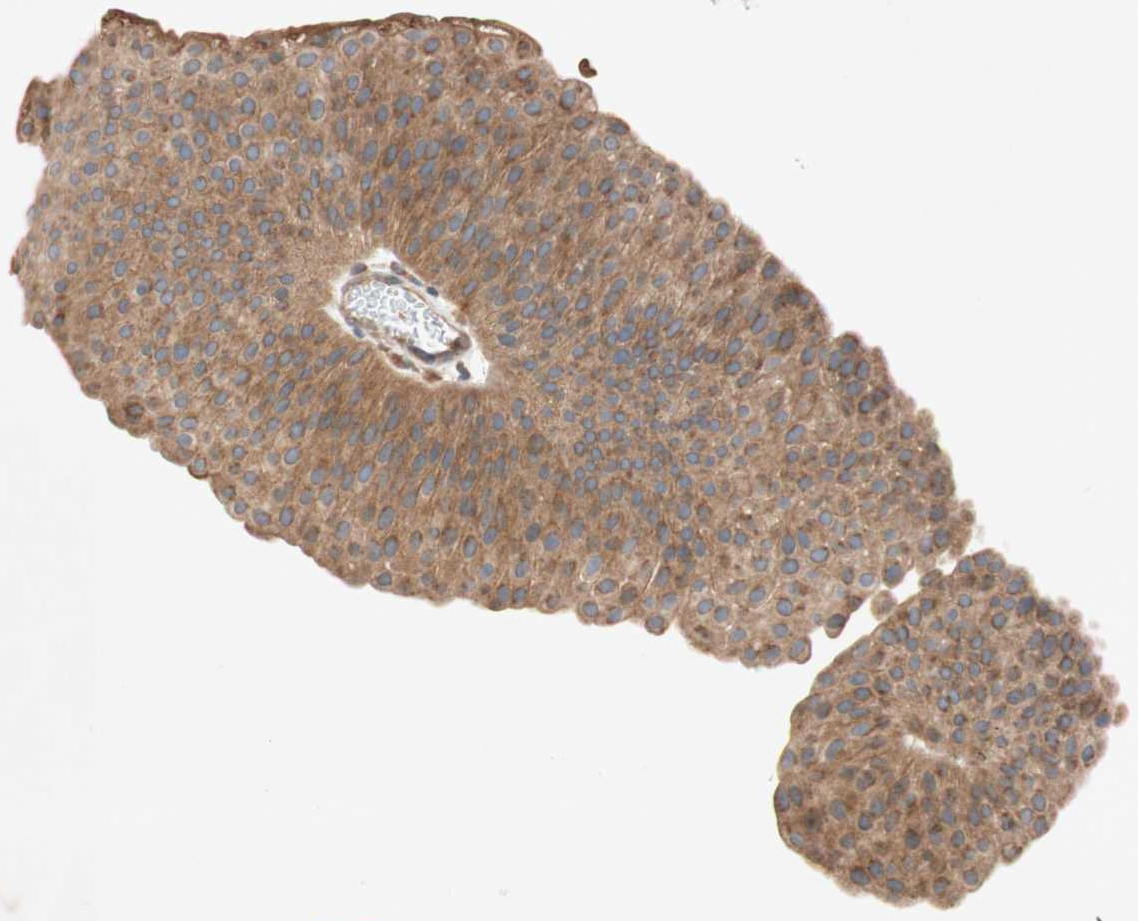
{"staining": {"intensity": "moderate", "quantity": ">75%", "location": "cytoplasmic/membranous,nuclear"}, "tissue": "urothelial cancer", "cell_type": "Tumor cells", "image_type": "cancer", "snomed": [{"axis": "morphology", "description": "Urothelial carcinoma, Low grade"}, {"axis": "topography", "description": "Urinary bladder"}], "caption": "Immunohistochemistry (DAB (3,3'-diaminobenzidine)) staining of human urothelial cancer demonstrates moderate cytoplasmic/membranous and nuclear protein staining in about >75% of tumor cells.", "gene": "PTPRU", "patient": {"sex": "female", "age": 60}}